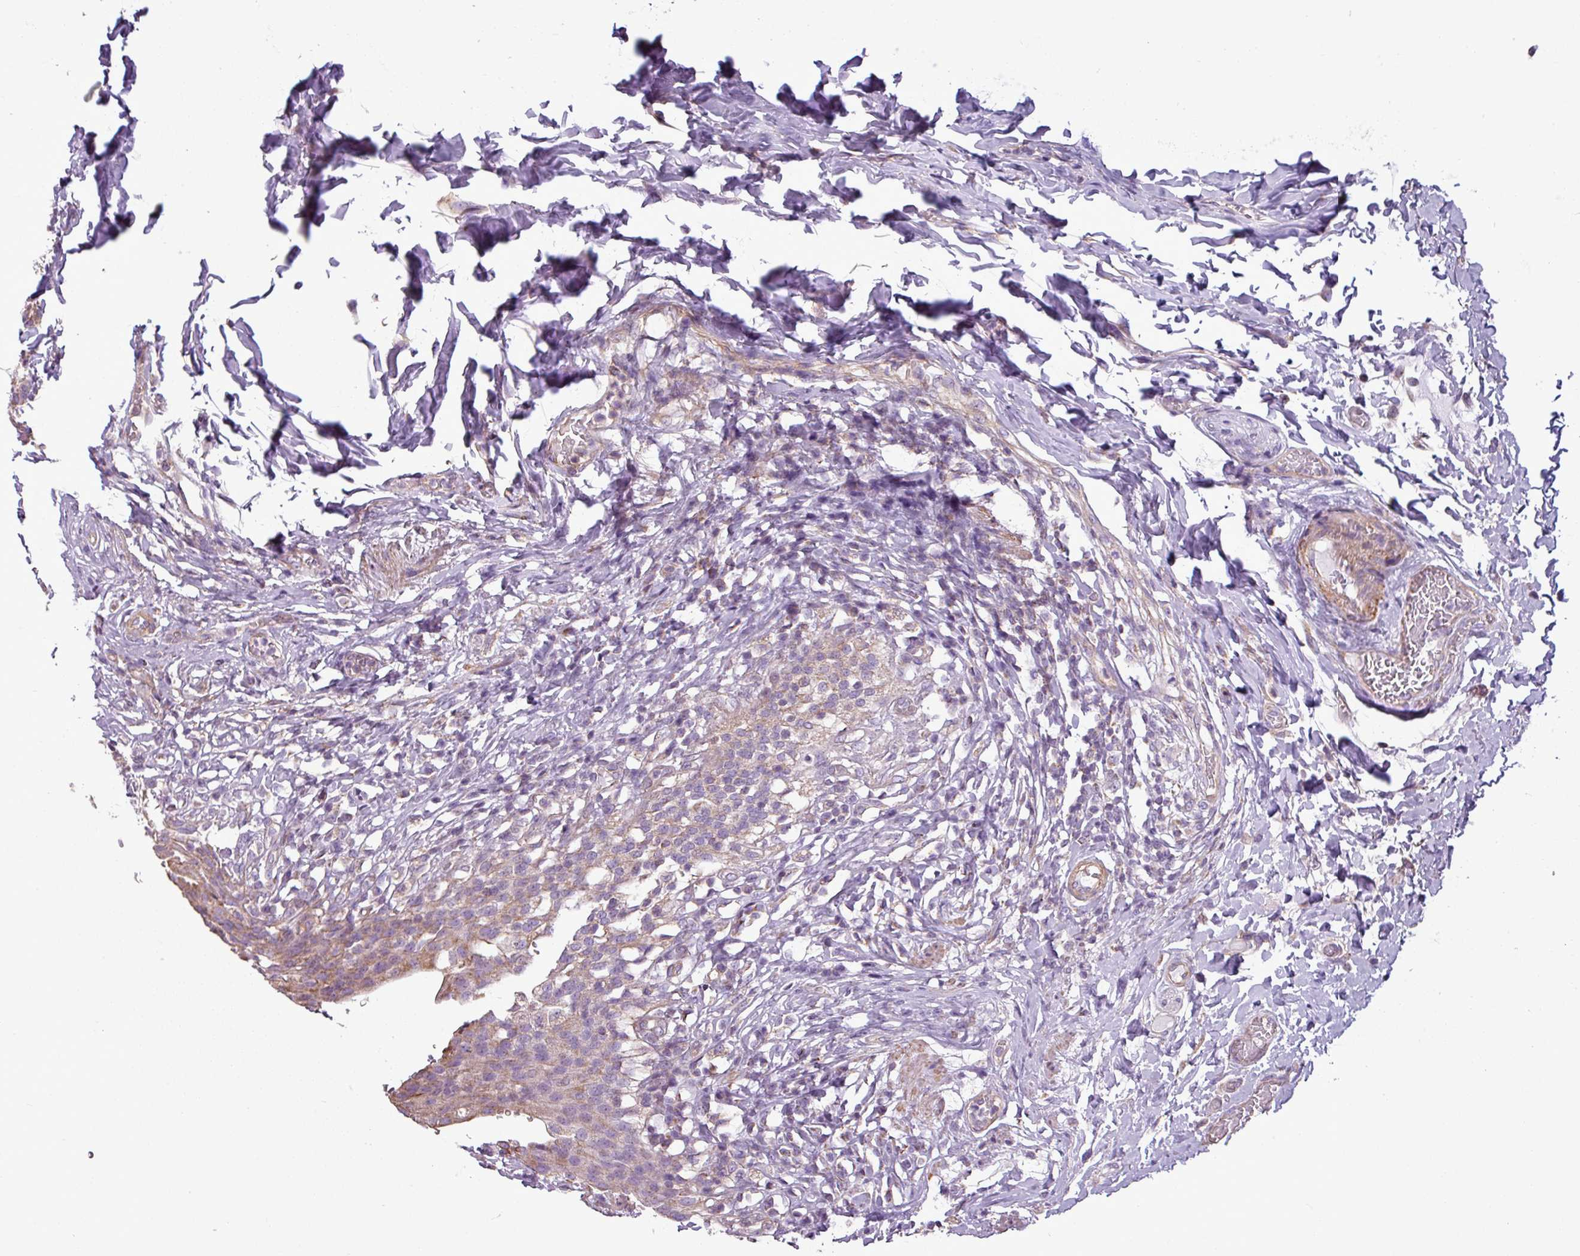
{"staining": {"intensity": "weak", "quantity": "25%-75%", "location": "cytoplasmic/membranous"}, "tissue": "urinary bladder", "cell_type": "Urothelial cells", "image_type": "normal", "snomed": [{"axis": "morphology", "description": "Normal tissue, NOS"}, {"axis": "morphology", "description": "Inflammation, NOS"}, {"axis": "topography", "description": "Urinary bladder"}], "caption": "Weak cytoplasmic/membranous staining for a protein is appreciated in approximately 25%-75% of urothelial cells of benign urinary bladder using immunohistochemistry.", "gene": "BTN2A2", "patient": {"sex": "male", "age": 64}}